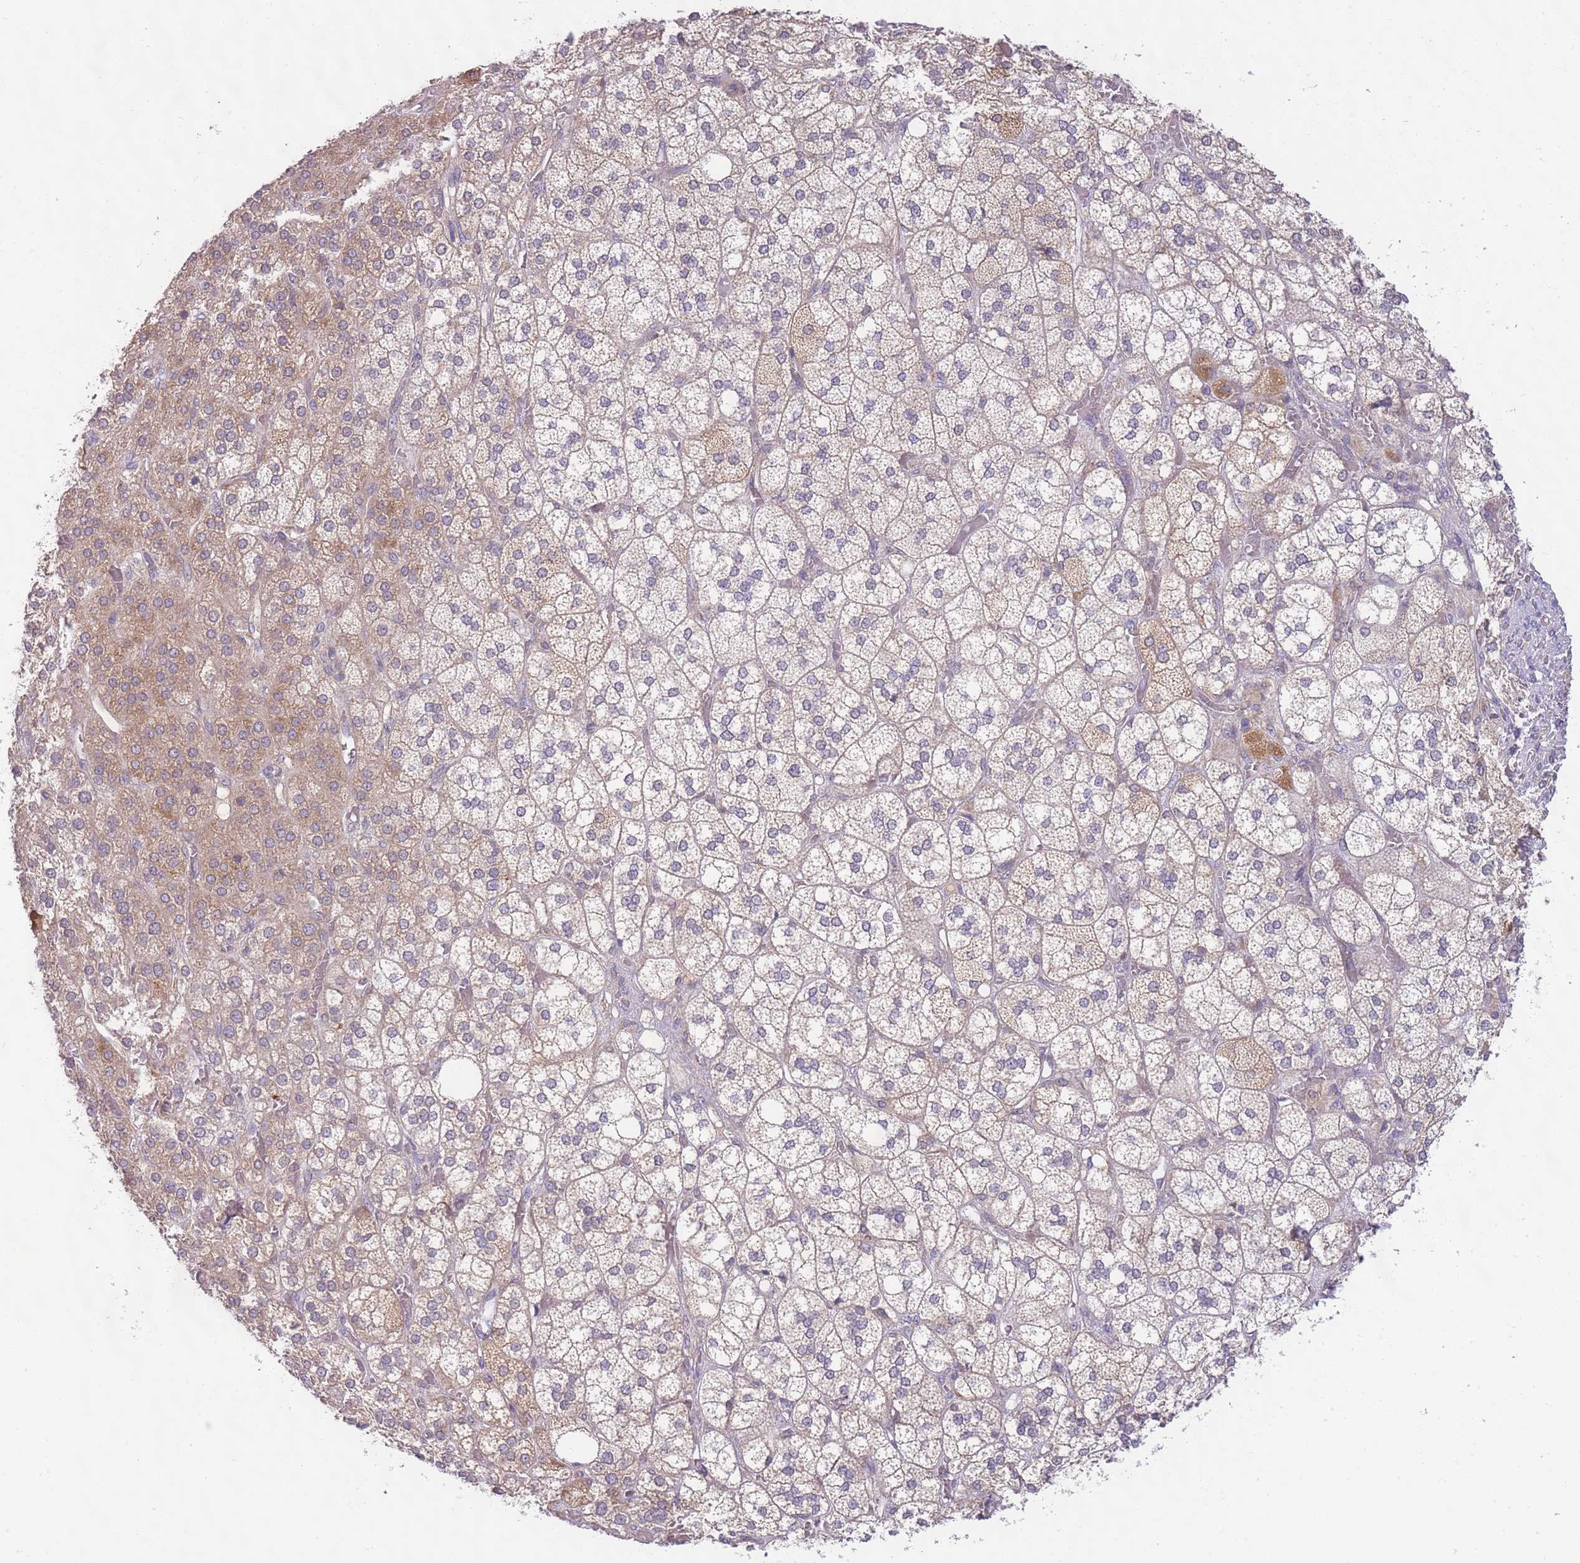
{"staining": {"intensity": "moderate", "quantity": "<25%", "location": "cytoplasmic/membranous"}, "tissue": "adrenal gland", "cell_type": "Glandular cells", "image_type": "normal", "snomed": [{"axis": "morphology", "description": "Normal tissue, NOS"}, {"axis": "topography", "description": "Adrenal gland"}], "caption": "Protein staining of benign adrenal gland shows moderate cytoplasmic/membranous expression in approximately <25% of glandular cells.", "gene": "SKOR2", "patient": {"sex": "male", "age": 61}}